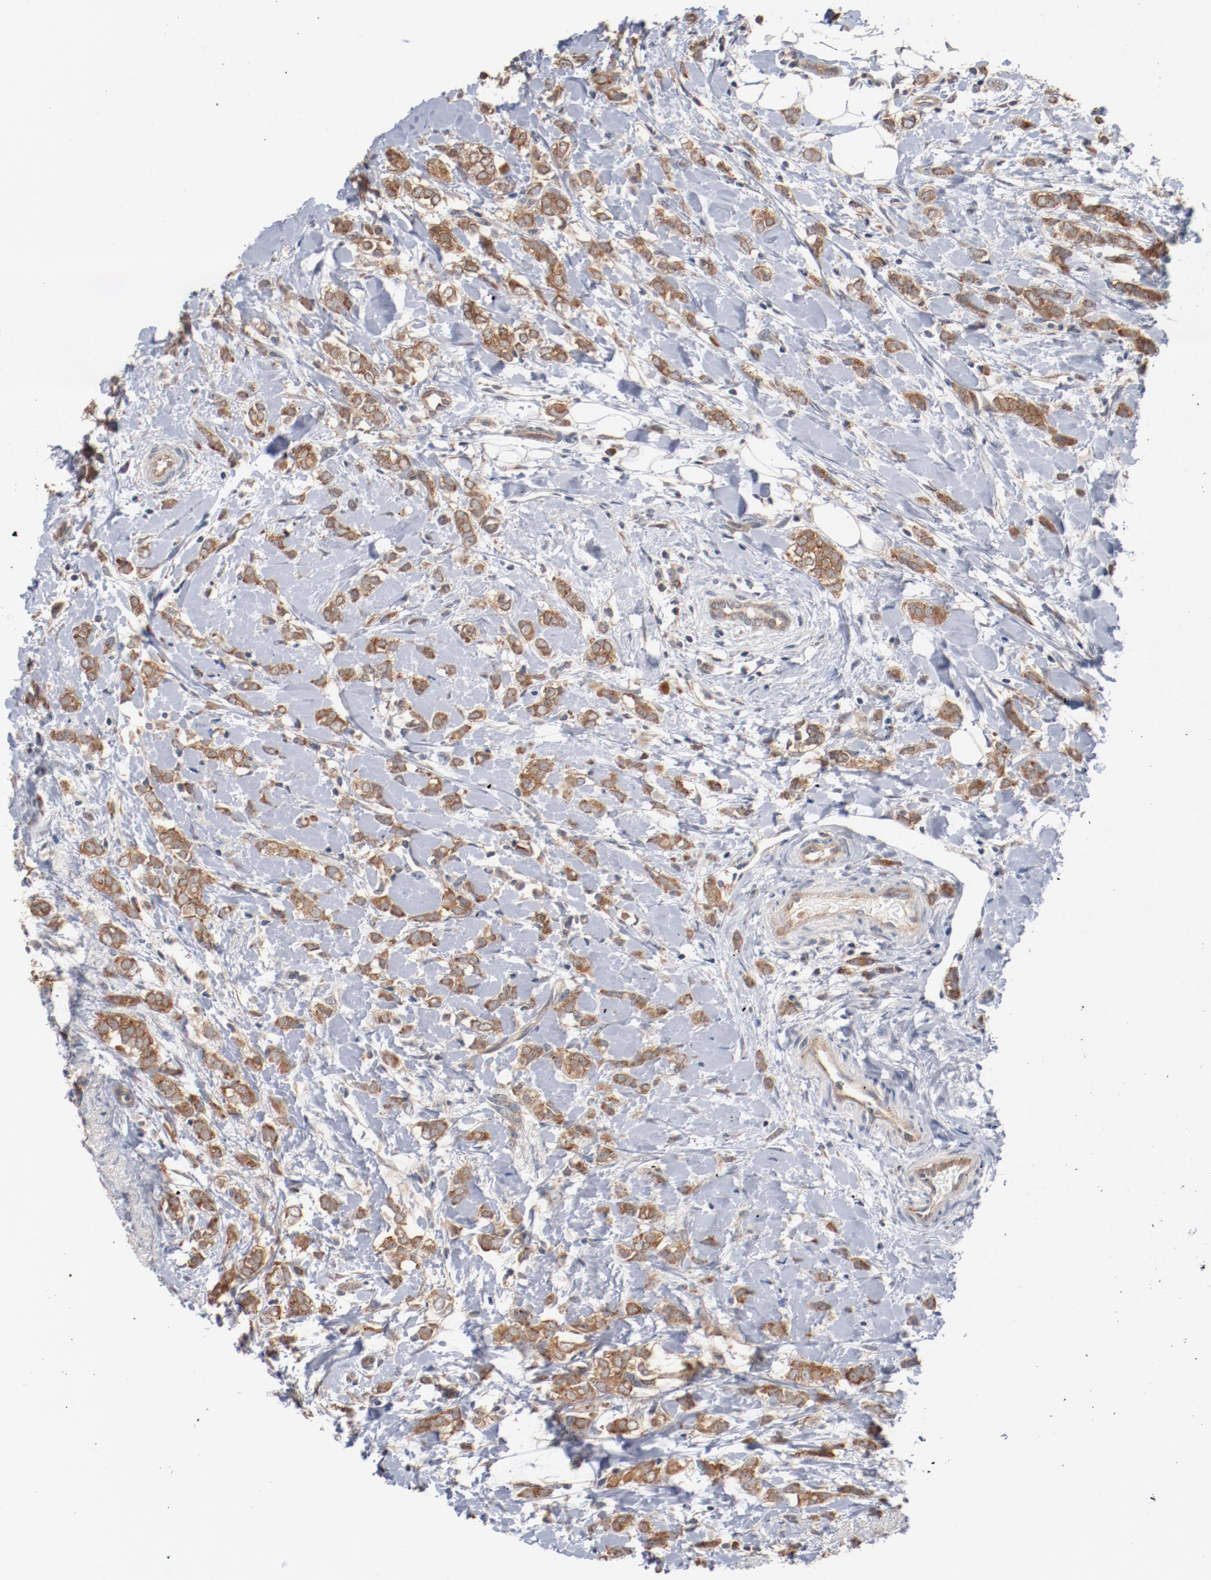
{"staining": {"intensity": "moderate", "quantity": ">75%", "location": "cytoplasmic/membranous"}, "tissue": "breast cancer", "cell_type": "Tumor cells", "image_type": "cancer", "snomed": [{"axis": "morphology", "description": "Normal tissue, NOS"}, {"axis": "morphology", "description": "Lobular carcinoma"}, {"axis": "topography", "description": "Breast"}], "caption": "This is a micrograph of immunohistochemistry staining of breast lobular carcinoma, which shows moderate expression in the cytoplasmic/membranous of tumor cells.", "gene": "RNASE11", "patient": {"sex": "female", "age": 47}}